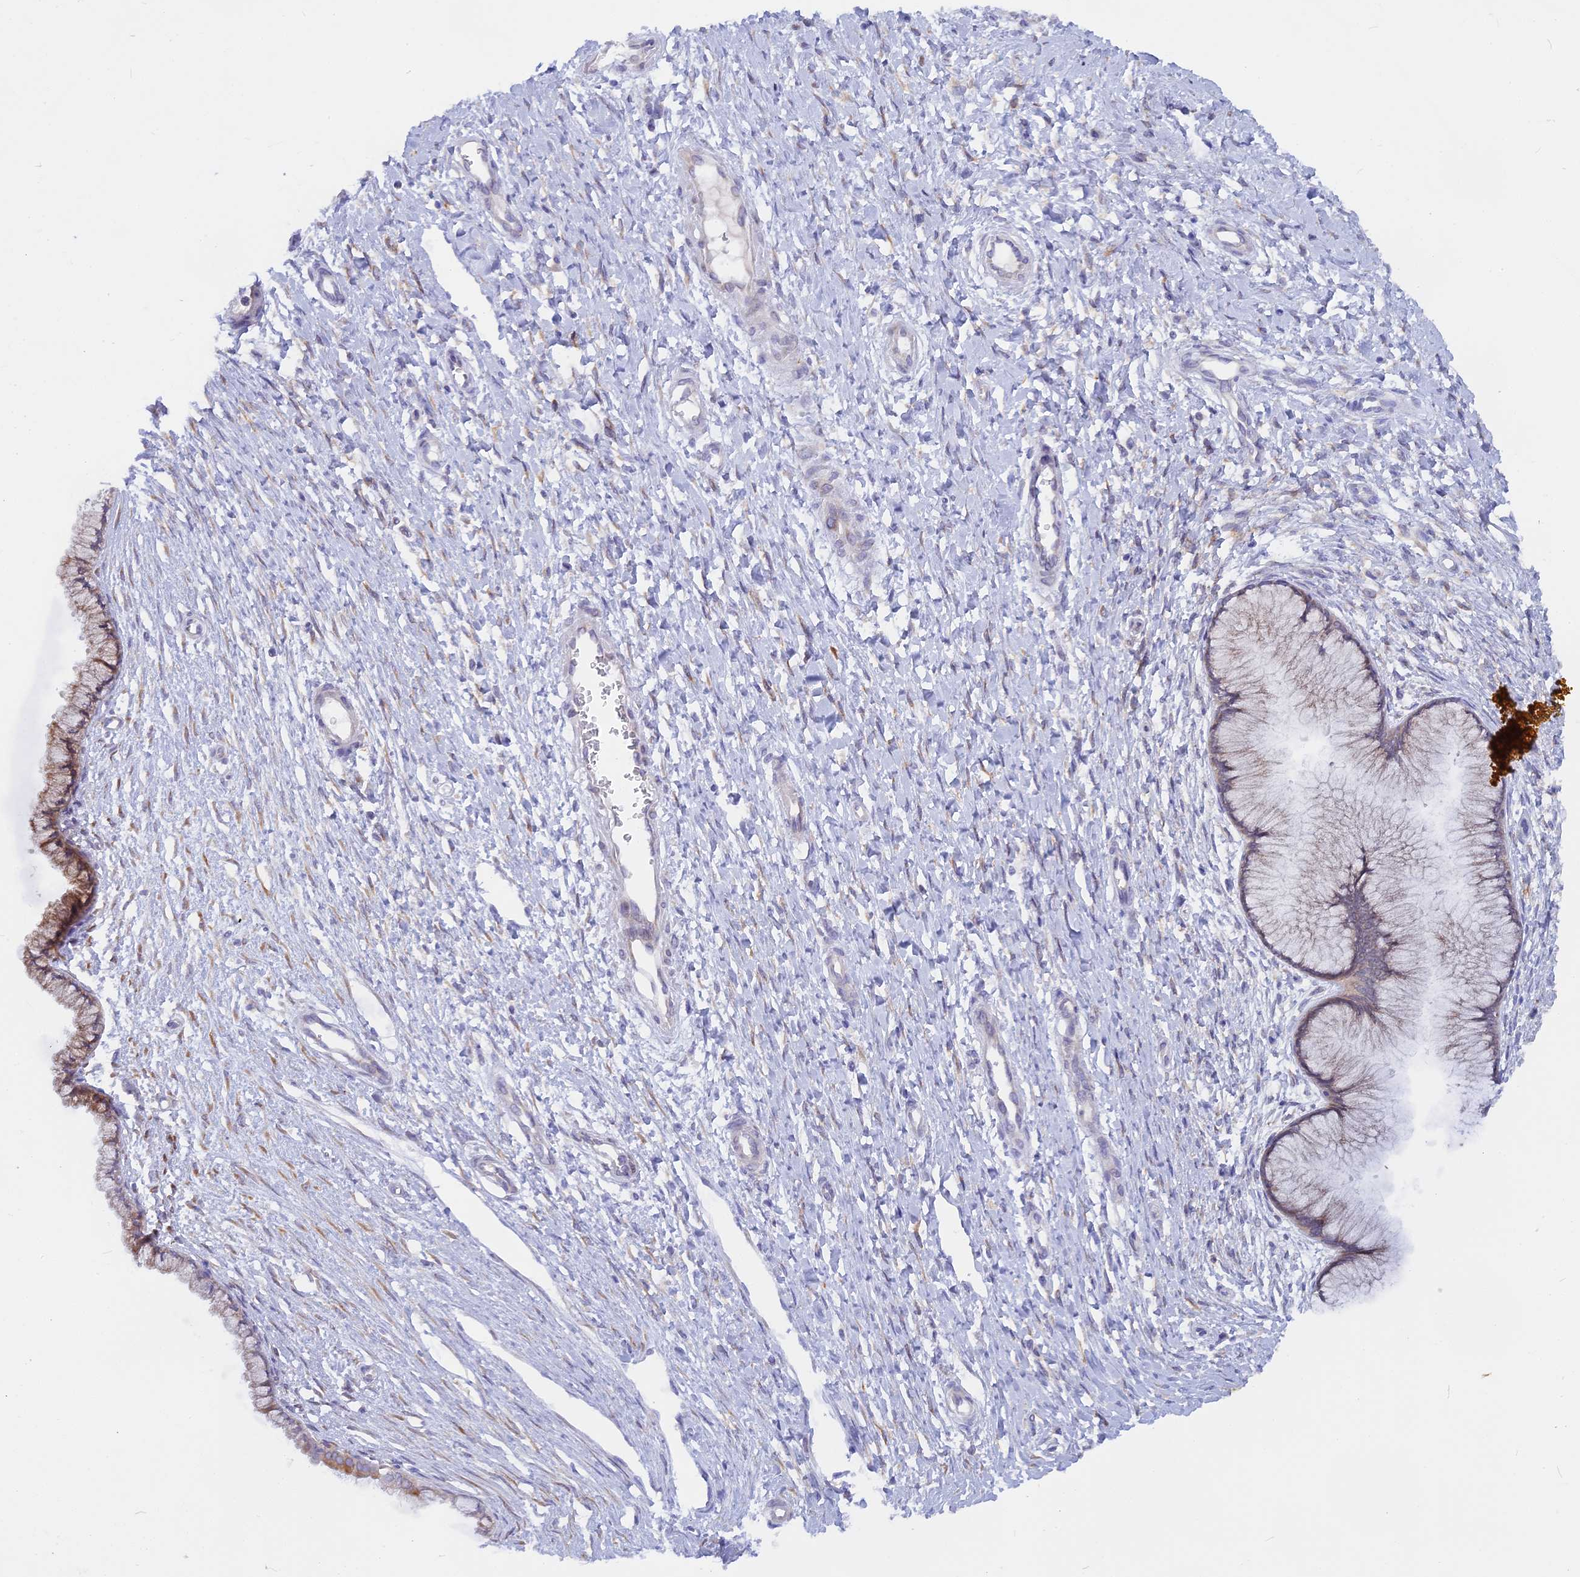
{"staining": {"intensity": "moderate", "quantity": "25%-75%", "location": "cytoplasmic/membranous"}, "tissue": "cervix", "cell_type": "Glandular cells", "image_type": "normal", "snomed": [{"axis": "morphology", "description": "Normal tissue, NOS"}, {"axis": "topography", "description": "Cervix"}], "caption": "Protein analysis of benign cervix reveals moderate cytoplasmic/membranous expression in approximately 25%-75% of glandular cells.", "gene": "TLCD1", "patient": {"sex": "female", "age": 55}}